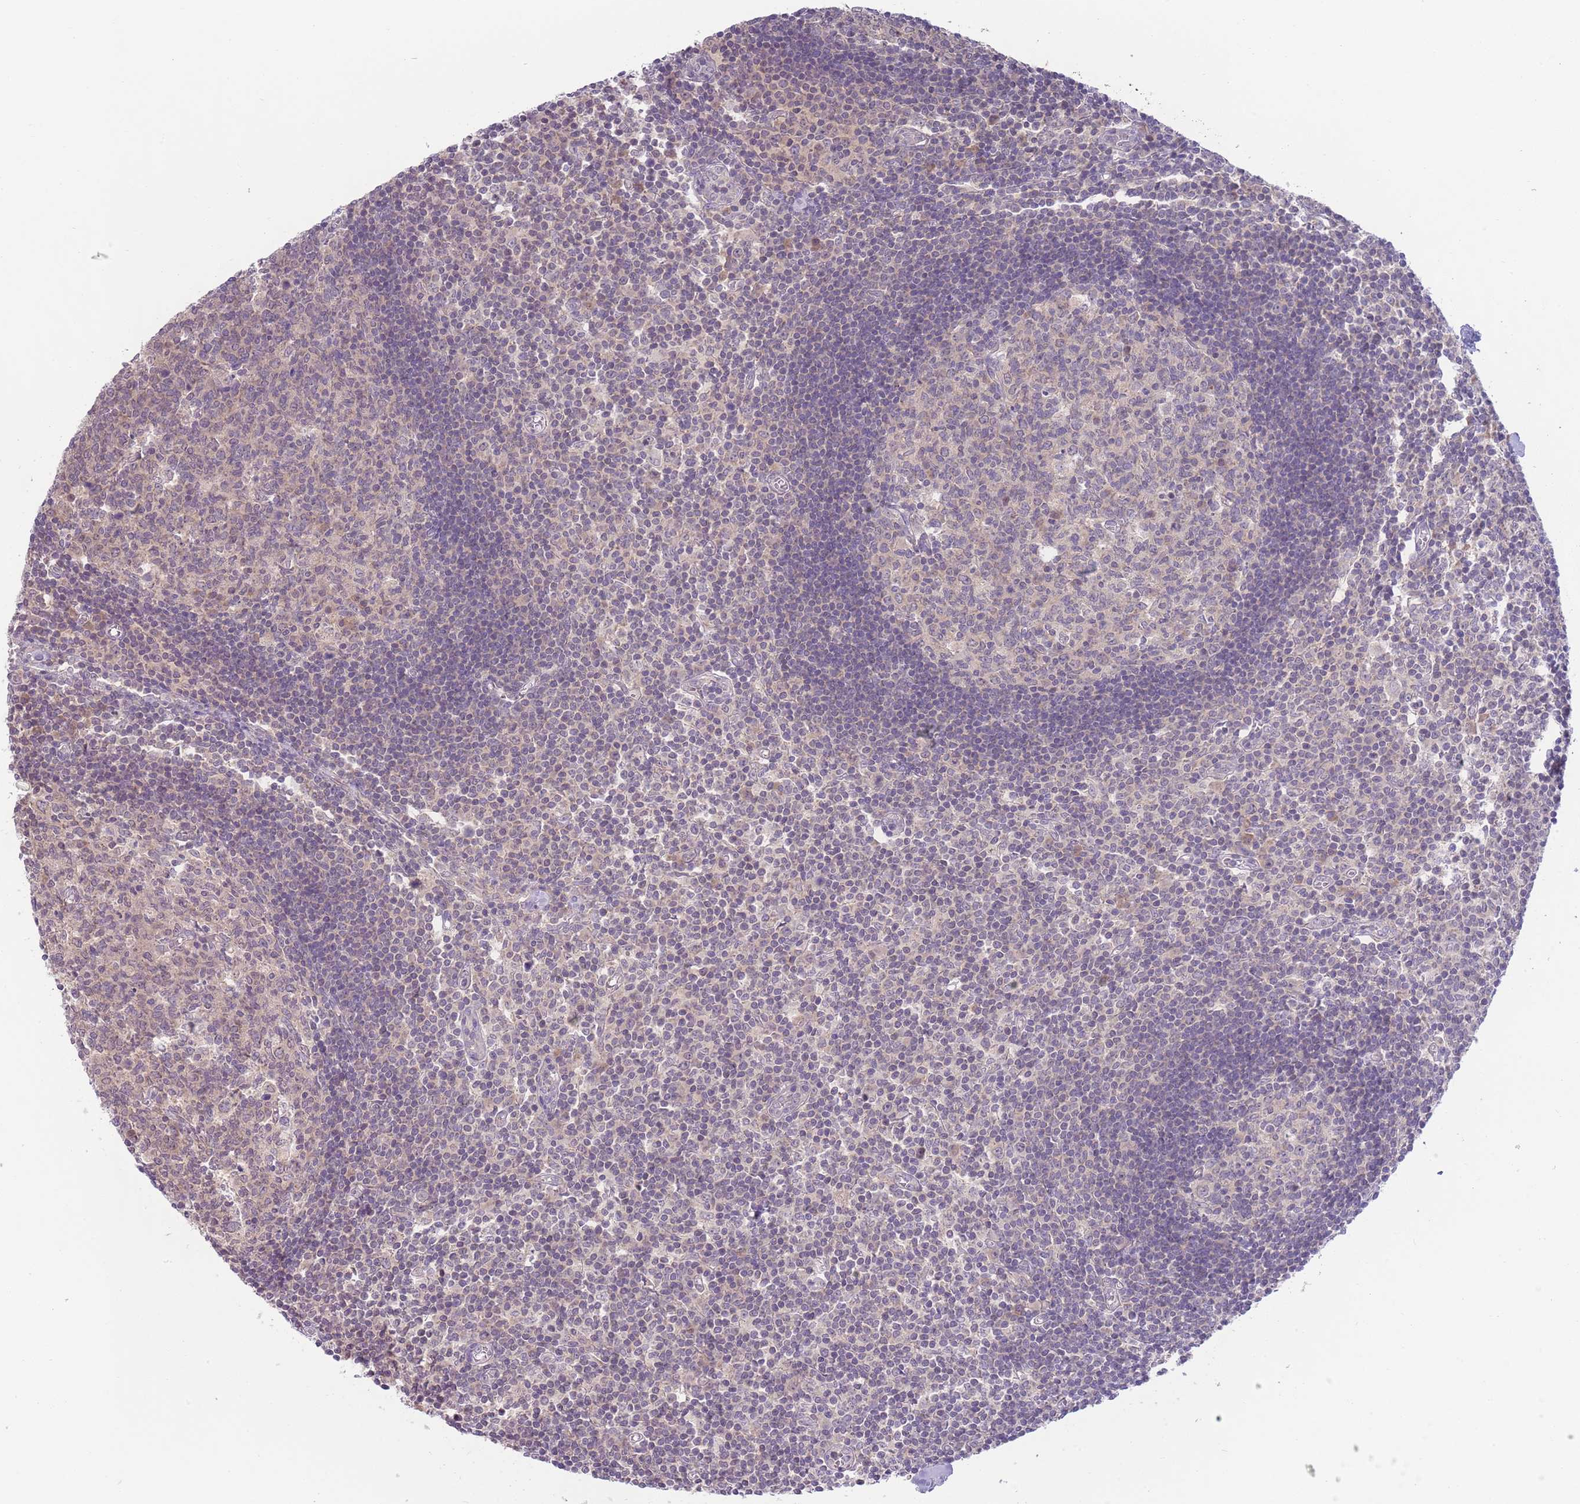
{"staining": {"intensity": "weak", "quantity": "<25%", "location": "nuclear"}, "tissue": "lymph node", "cell_type": "Germinal center cells", "image_type": "normal", "snomed": [{"axis": "morphology", "description": "Normal tissue, NOS"}, {"axis": "topography", "description": "Lymph node"}], "caption": "The image displays no staining of germinal center cells in normal lymph node. (Brightfield microscopy of DAB (3,3'-diaminobenzidine) IHC at high magnification).", "gene": "SKOR2", "patient": {"sex": "female", "age": 55}}